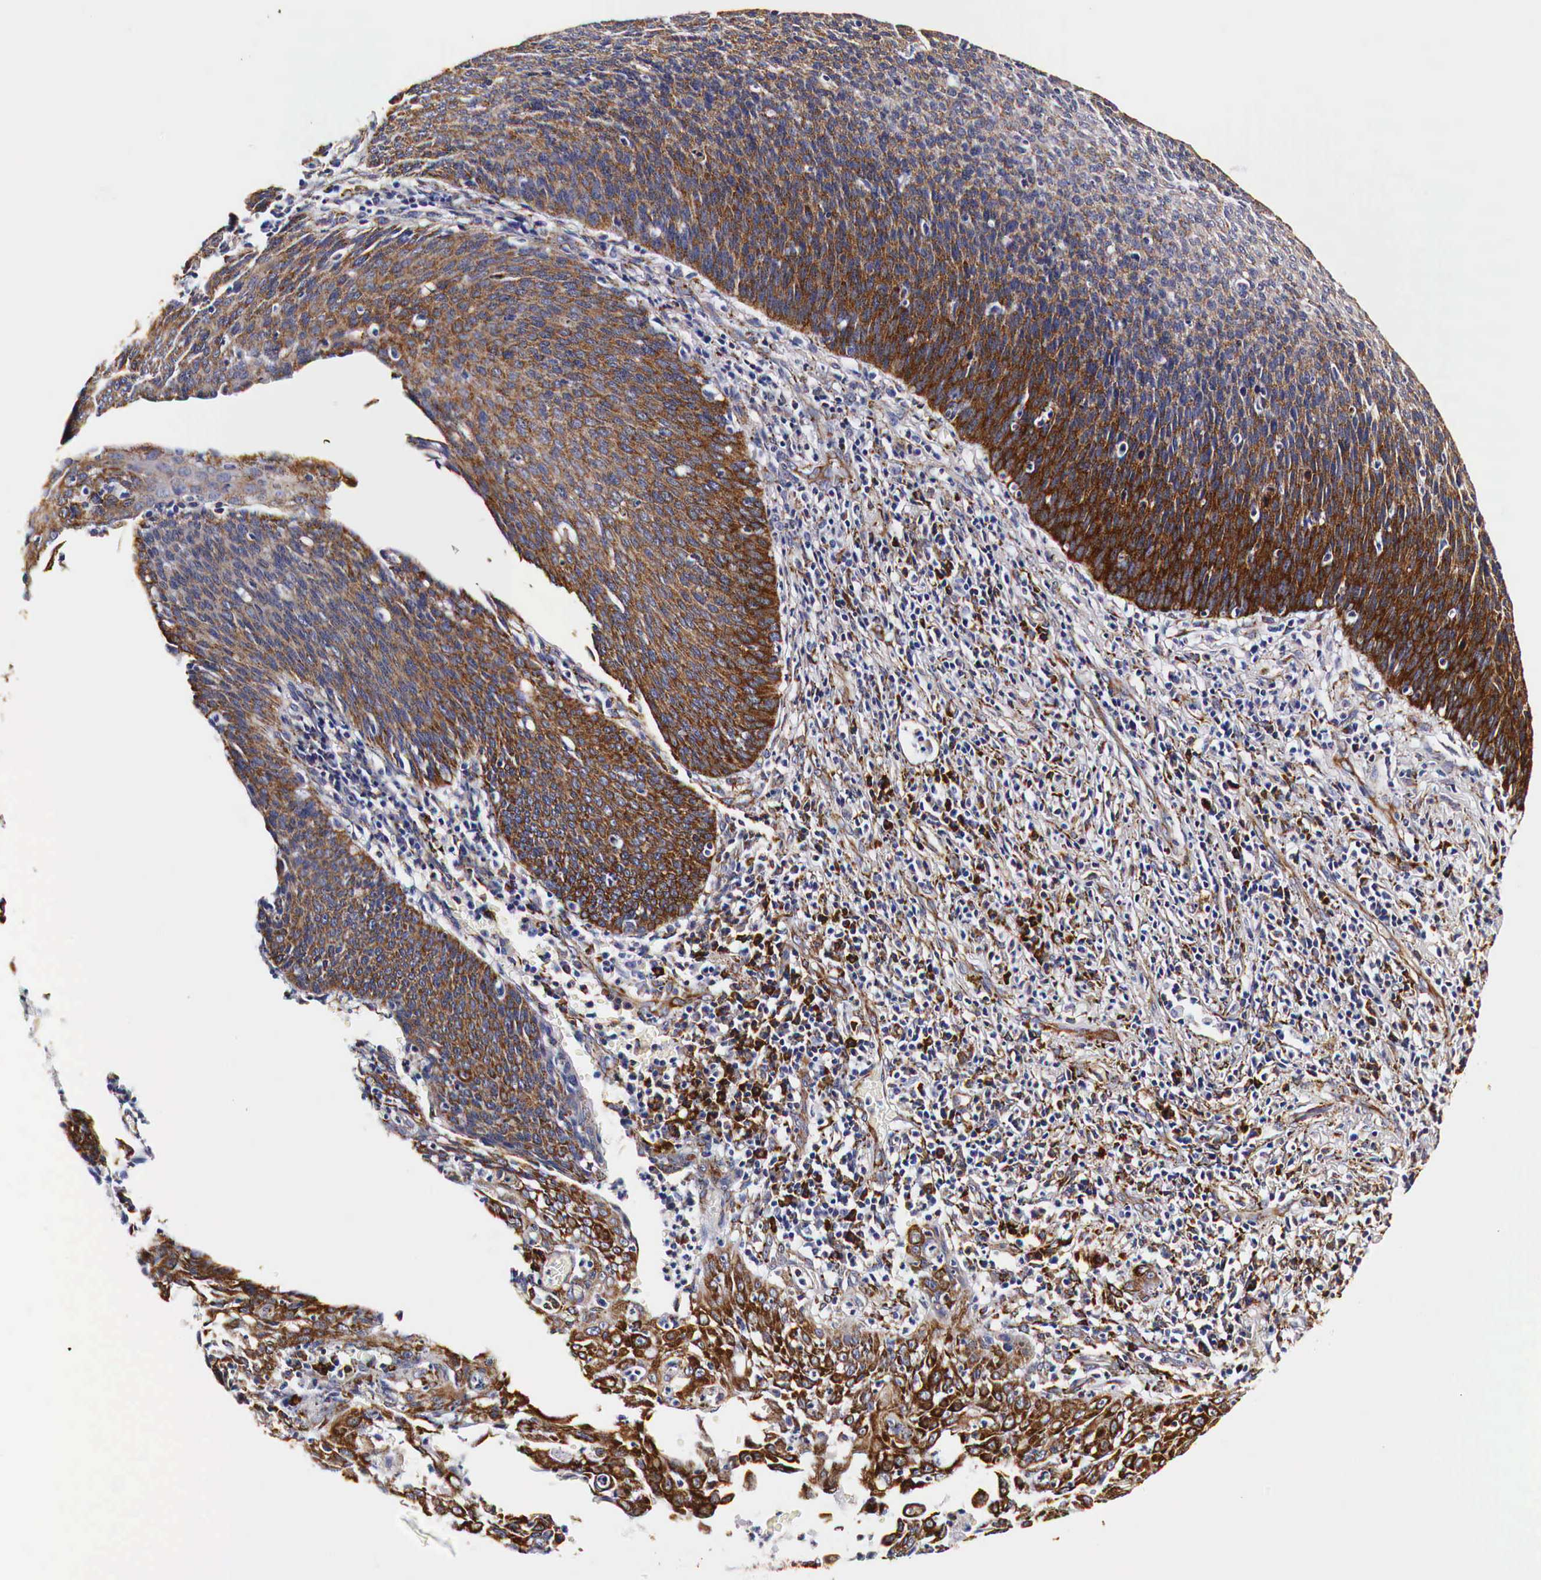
{"staining": {"intensity": "moderate", "quantity": ">75%", "location": "cytoplasmic/membranous"}, "tissue": "cervical cancer", "cell_type": "Tumor cells", "image_type": "cancer", "snomed": [{"axis": "morphology", "description": "Squamous cell carcinoma, NOS"}, {"axis": "topography", "description": "Cervix"}], "caption": "IHC of human squamous cell carcinoma (cervical) shows medium levels of moderate cytoplasmic/membranous positivity in approximately >75% of tumor cells.", "gene": "CKAP4", "patient": {"sex": "female", "age": 41}}